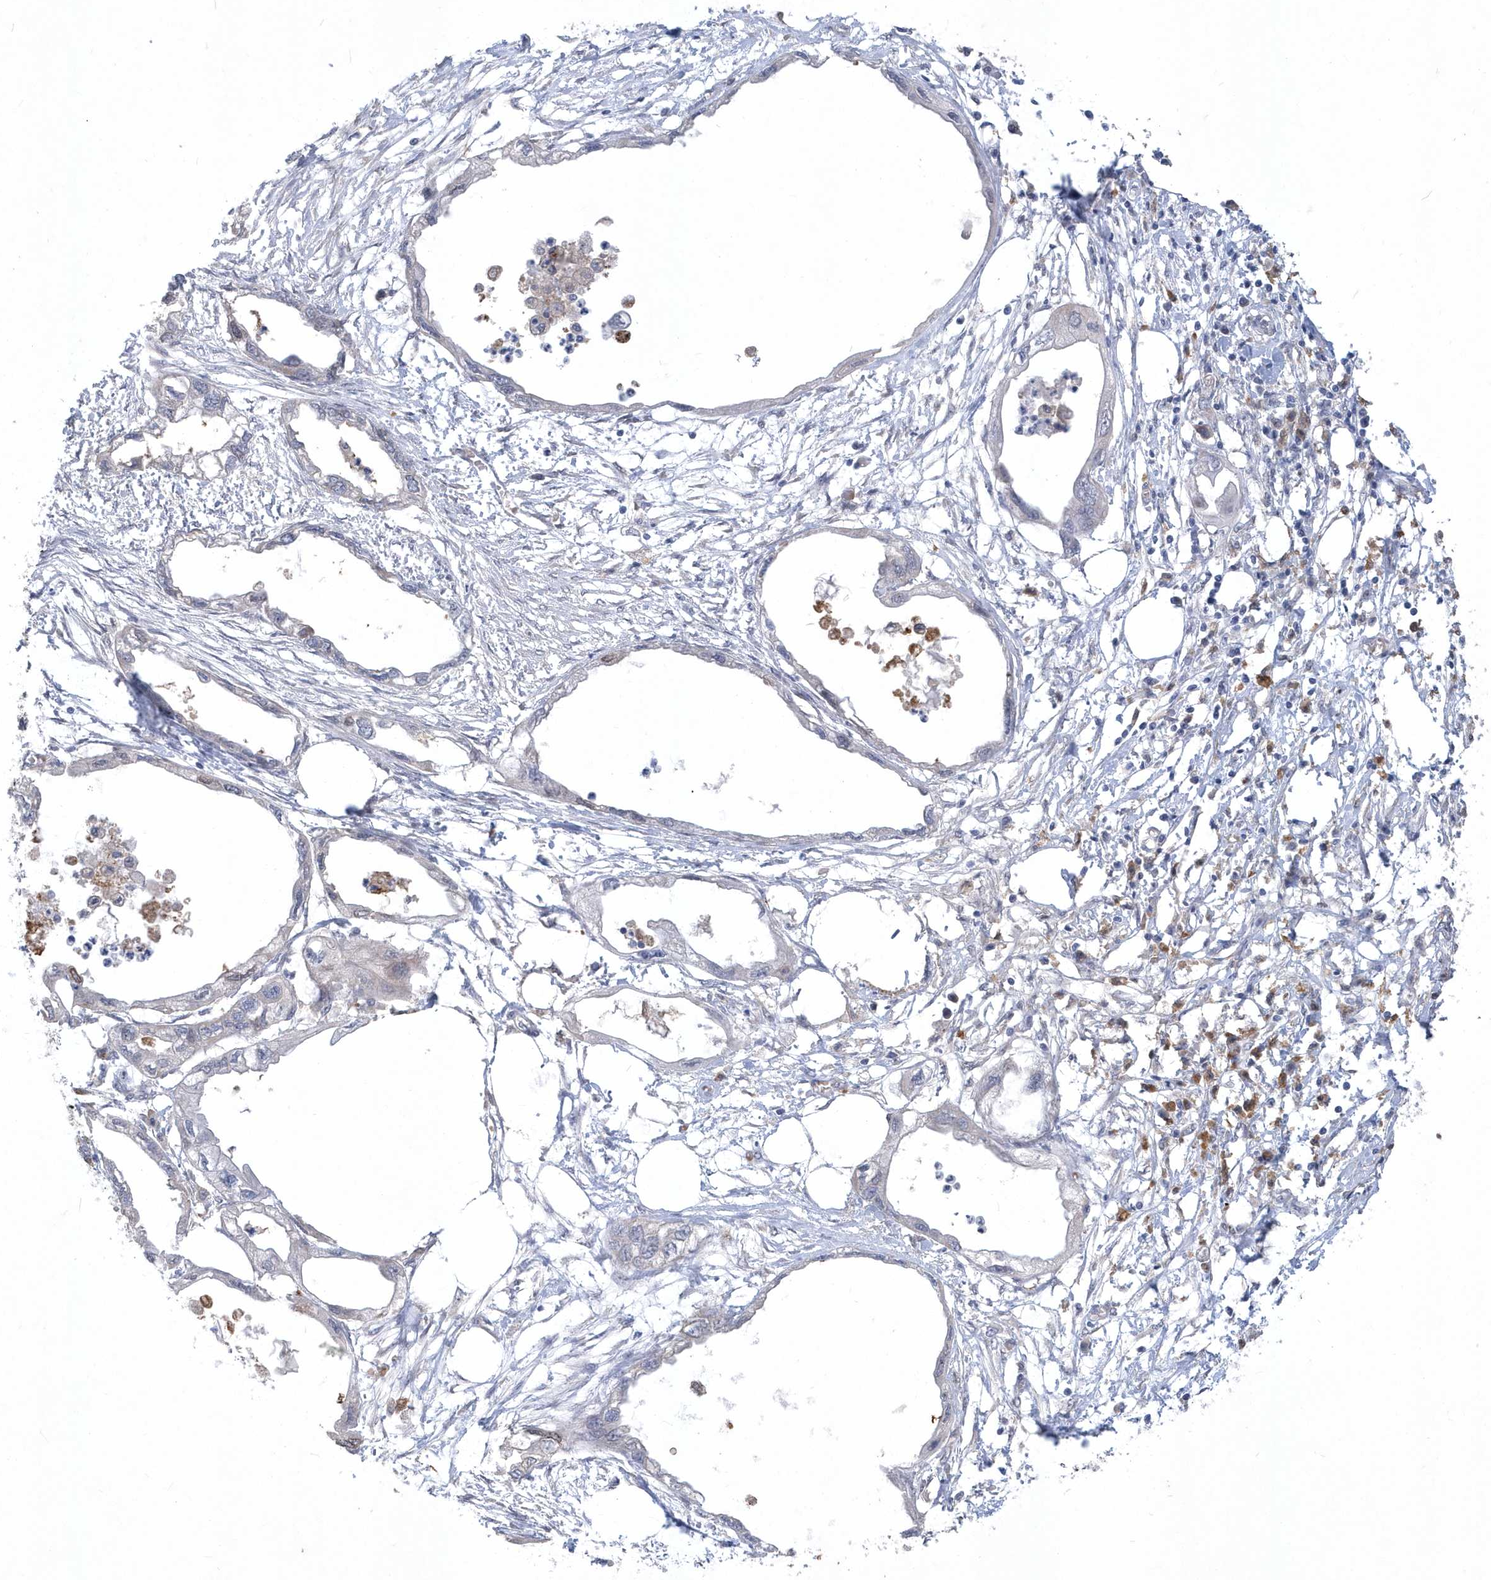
{"staining": {"intensity": "negative", "quantity": "none", "location": "none"}, "tissue": "endometrial cancer", "cell_type": "Tumor cells", "image_type": "cancer", "snomed": [{"axis": "morphology", "description": "Adenocarcinoma, NOS"}, {"axis": "morphology", "description": "Adenocarcinoma, metastatic, NOS"}, {"axis": "topography", "description": "Adipose tissue"}, {"axis": "topography", "description": "Endometrium"}], "caption": "There is no significant positivity in tumor cells of endometrial cancer (adenocarcinoma).", "gene": "TSPEAR", "patient": {"sex": "female", "age": 67}}